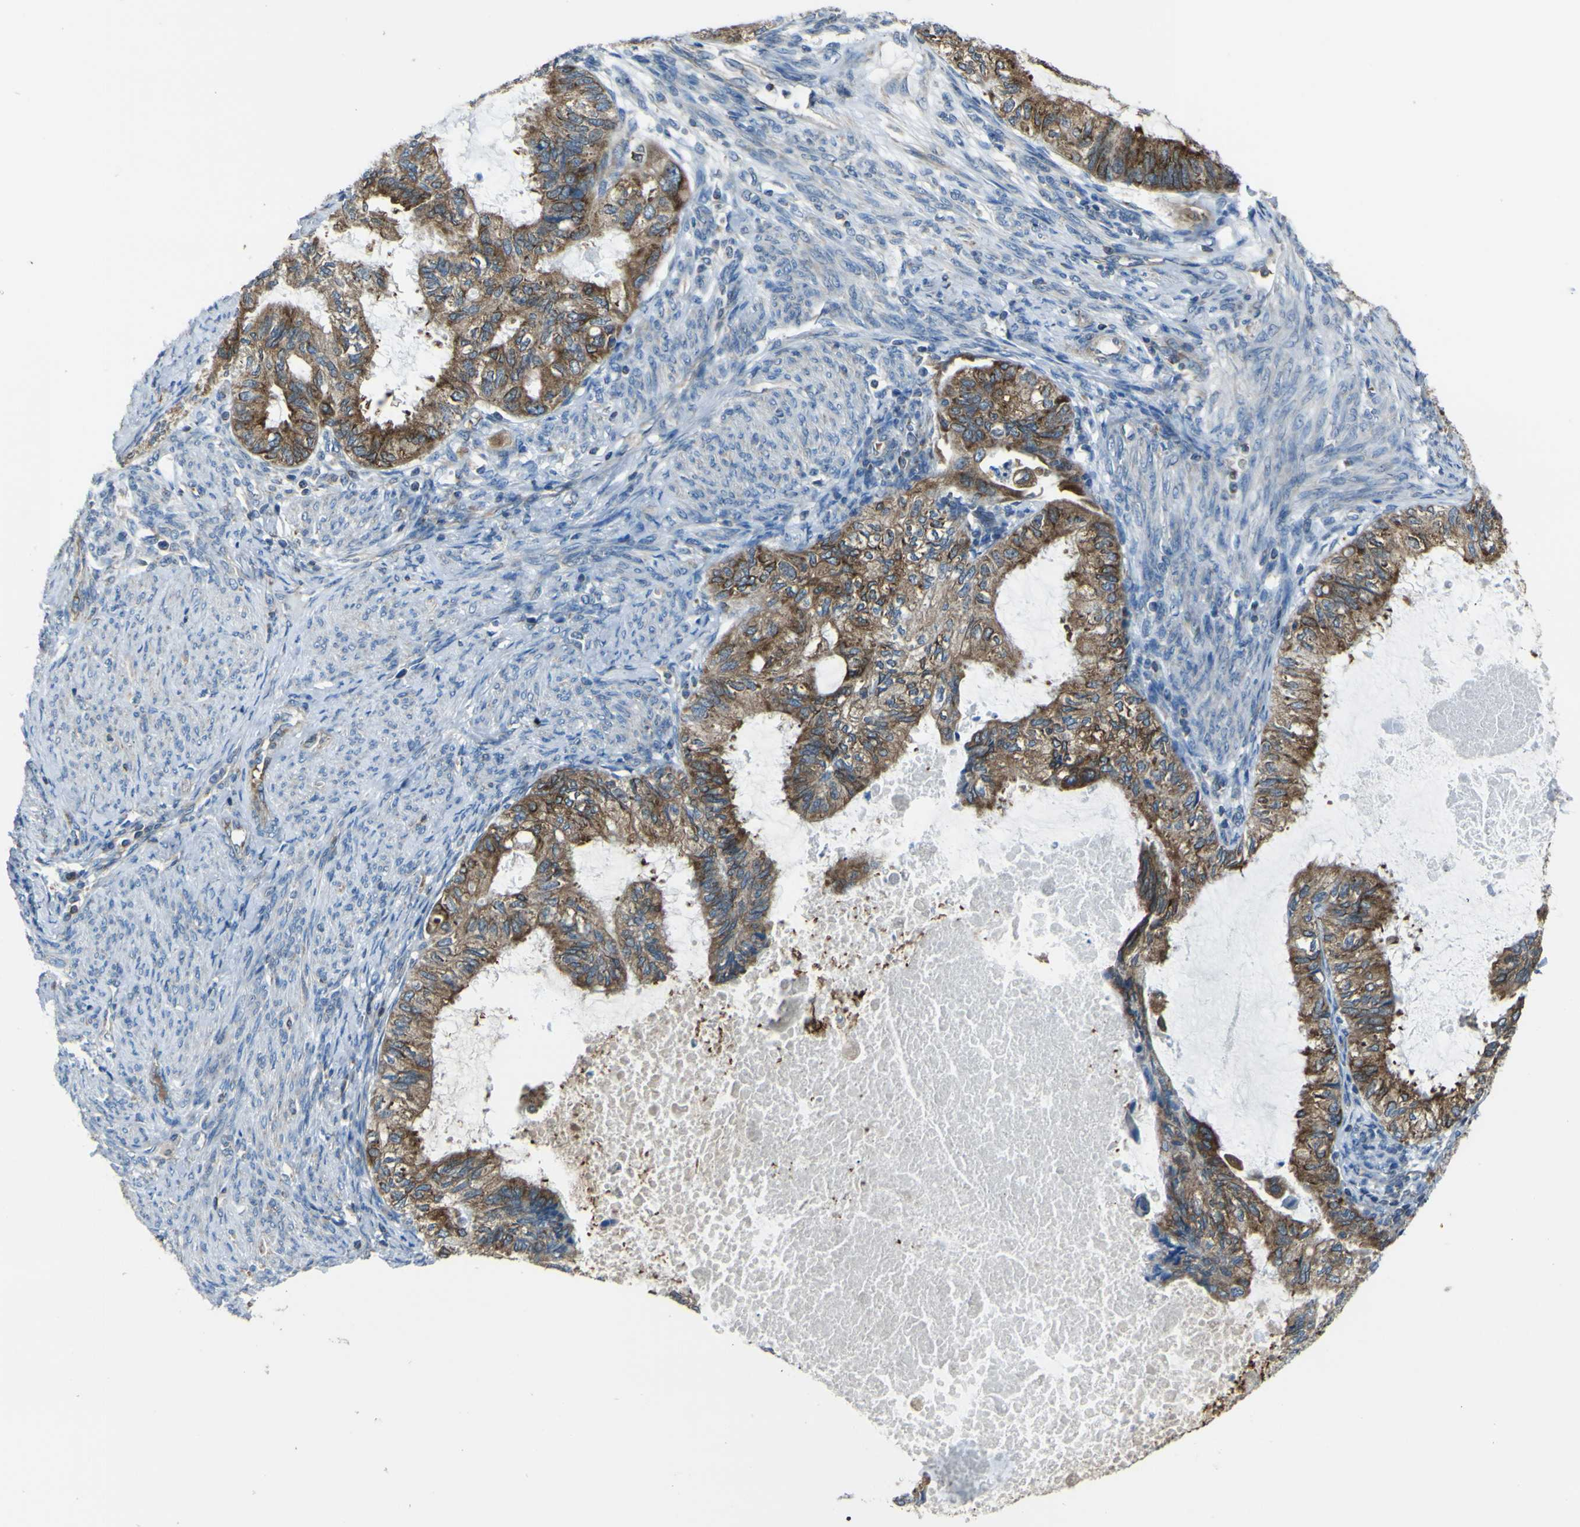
{"staining": {"intensity": "strong", "quantity": ">75%", "location": "cytoplasmic/membranous"}, "tissue": "cervical cancer", "cell_type": "Tumor cells", "image_type": "cancer", "snomed": [{"axis": "morphology", "description": "Normal tissue, NOS"}, {"axis": "morphology", "description": "Adenocarcinoma, NOS"}, {"axis": "topography", "description": "Cervix"}, {"axis": "topography", "description": "Endometrium"}], "caption": "IHC of human adenocarcinoma (cervical) shows high levels of strong cytoplasmic/membranous positivity in about >75% of tumor cells.", "gene": "STIM1", "patient": {"sex": "female", "age": 86}}